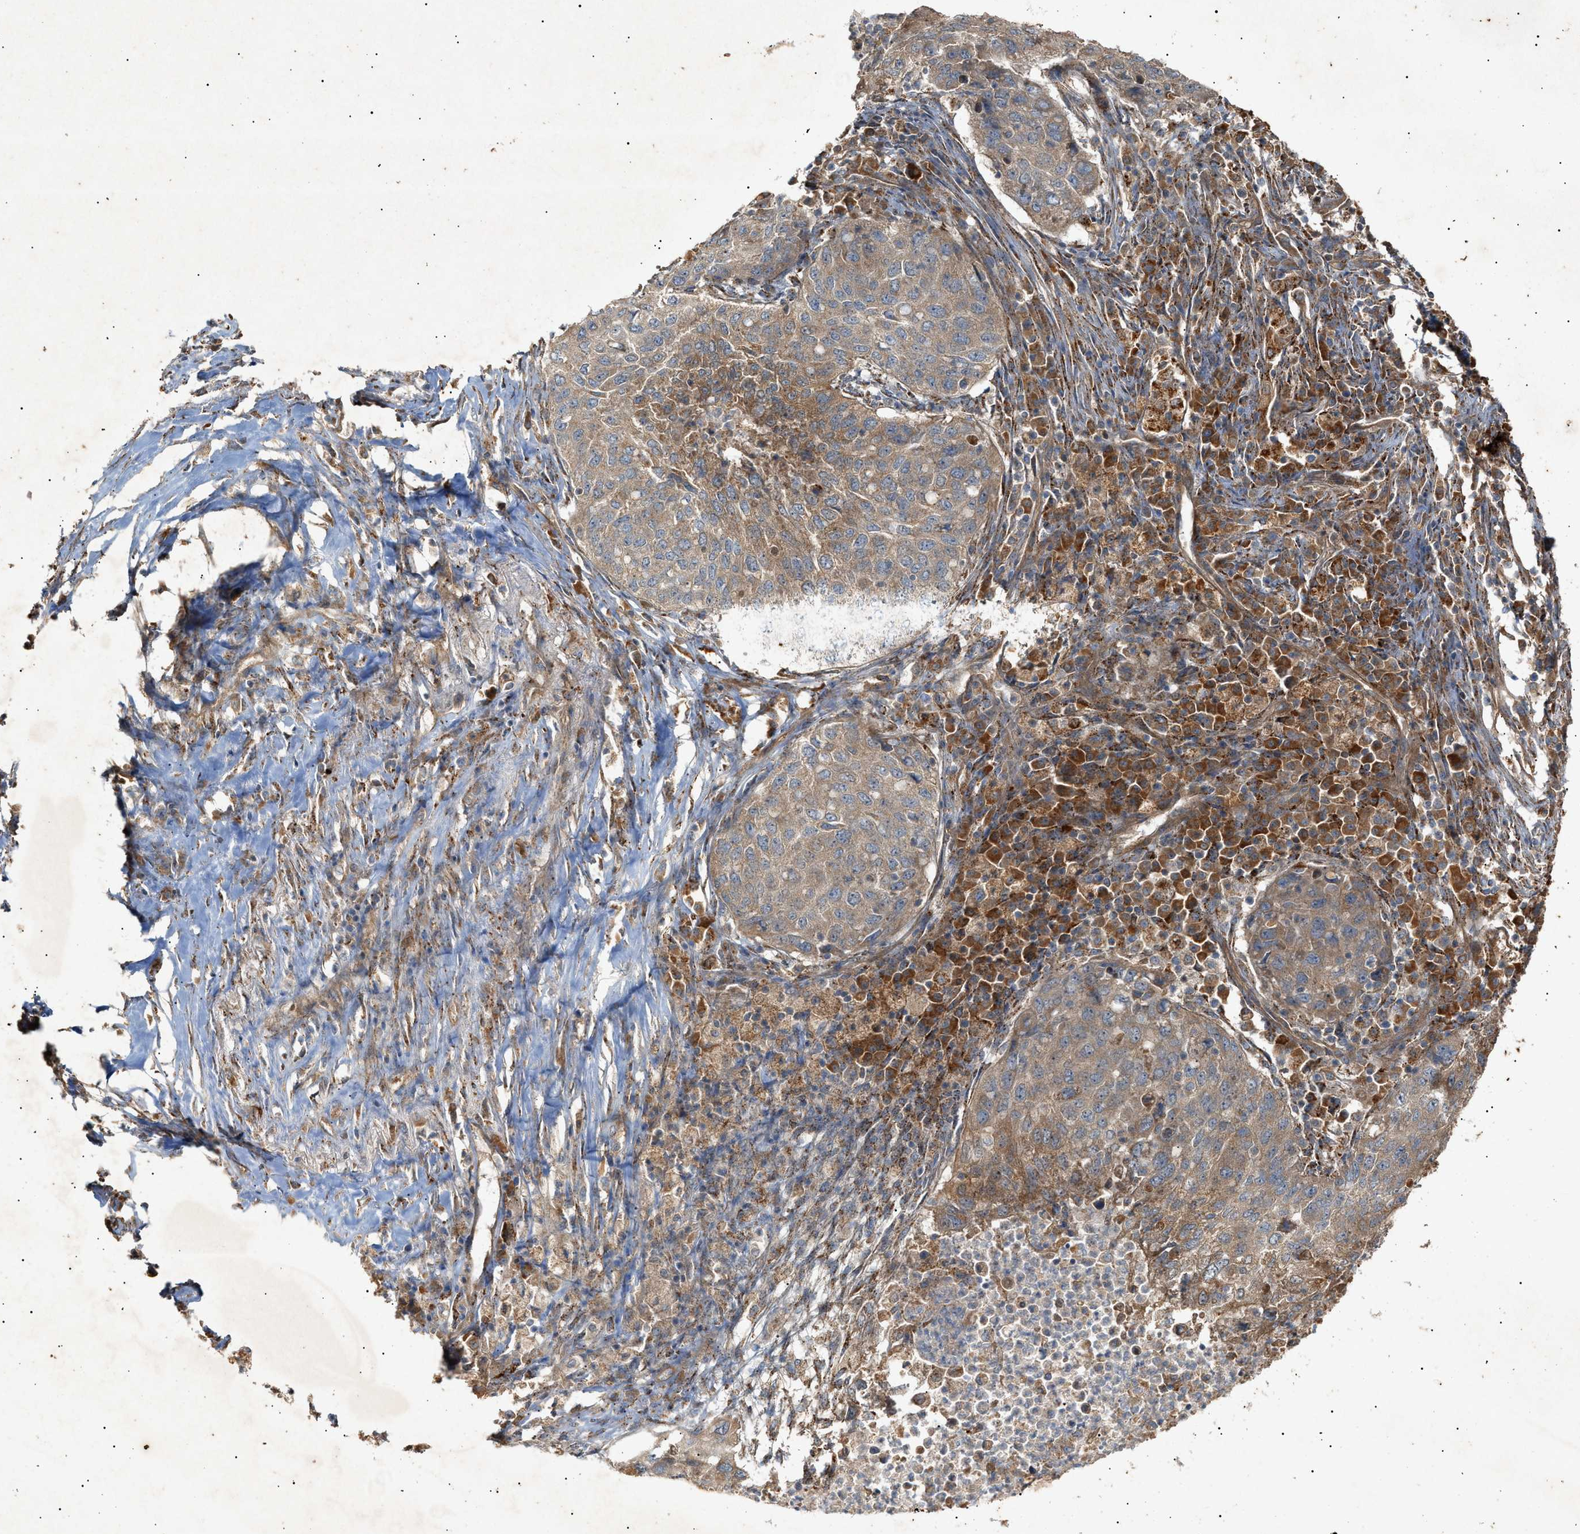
{"staining": {"intensity": "moderate", "quantity": ">75%", "location": "cytoplasmic/membranous"}, "tissue": "lung cancer", "cell_type": "Tumor cells", "image_type": "cancer", "snomed": [{"axis": "morphology", "description": "Squamous cell carcinoma, NOS"}, {"axis": "topography", "description": "Lung"}], "caption": "Immunohistochemistry (IHC) image of lung cancer stained for a protein (brown), which reveals medium levels of moderate cytoplasmic/membranous staining in approximately >75% of tumor cells.", "gene": "MTCH1", "patient": {"sex": "female", "age": 63}}